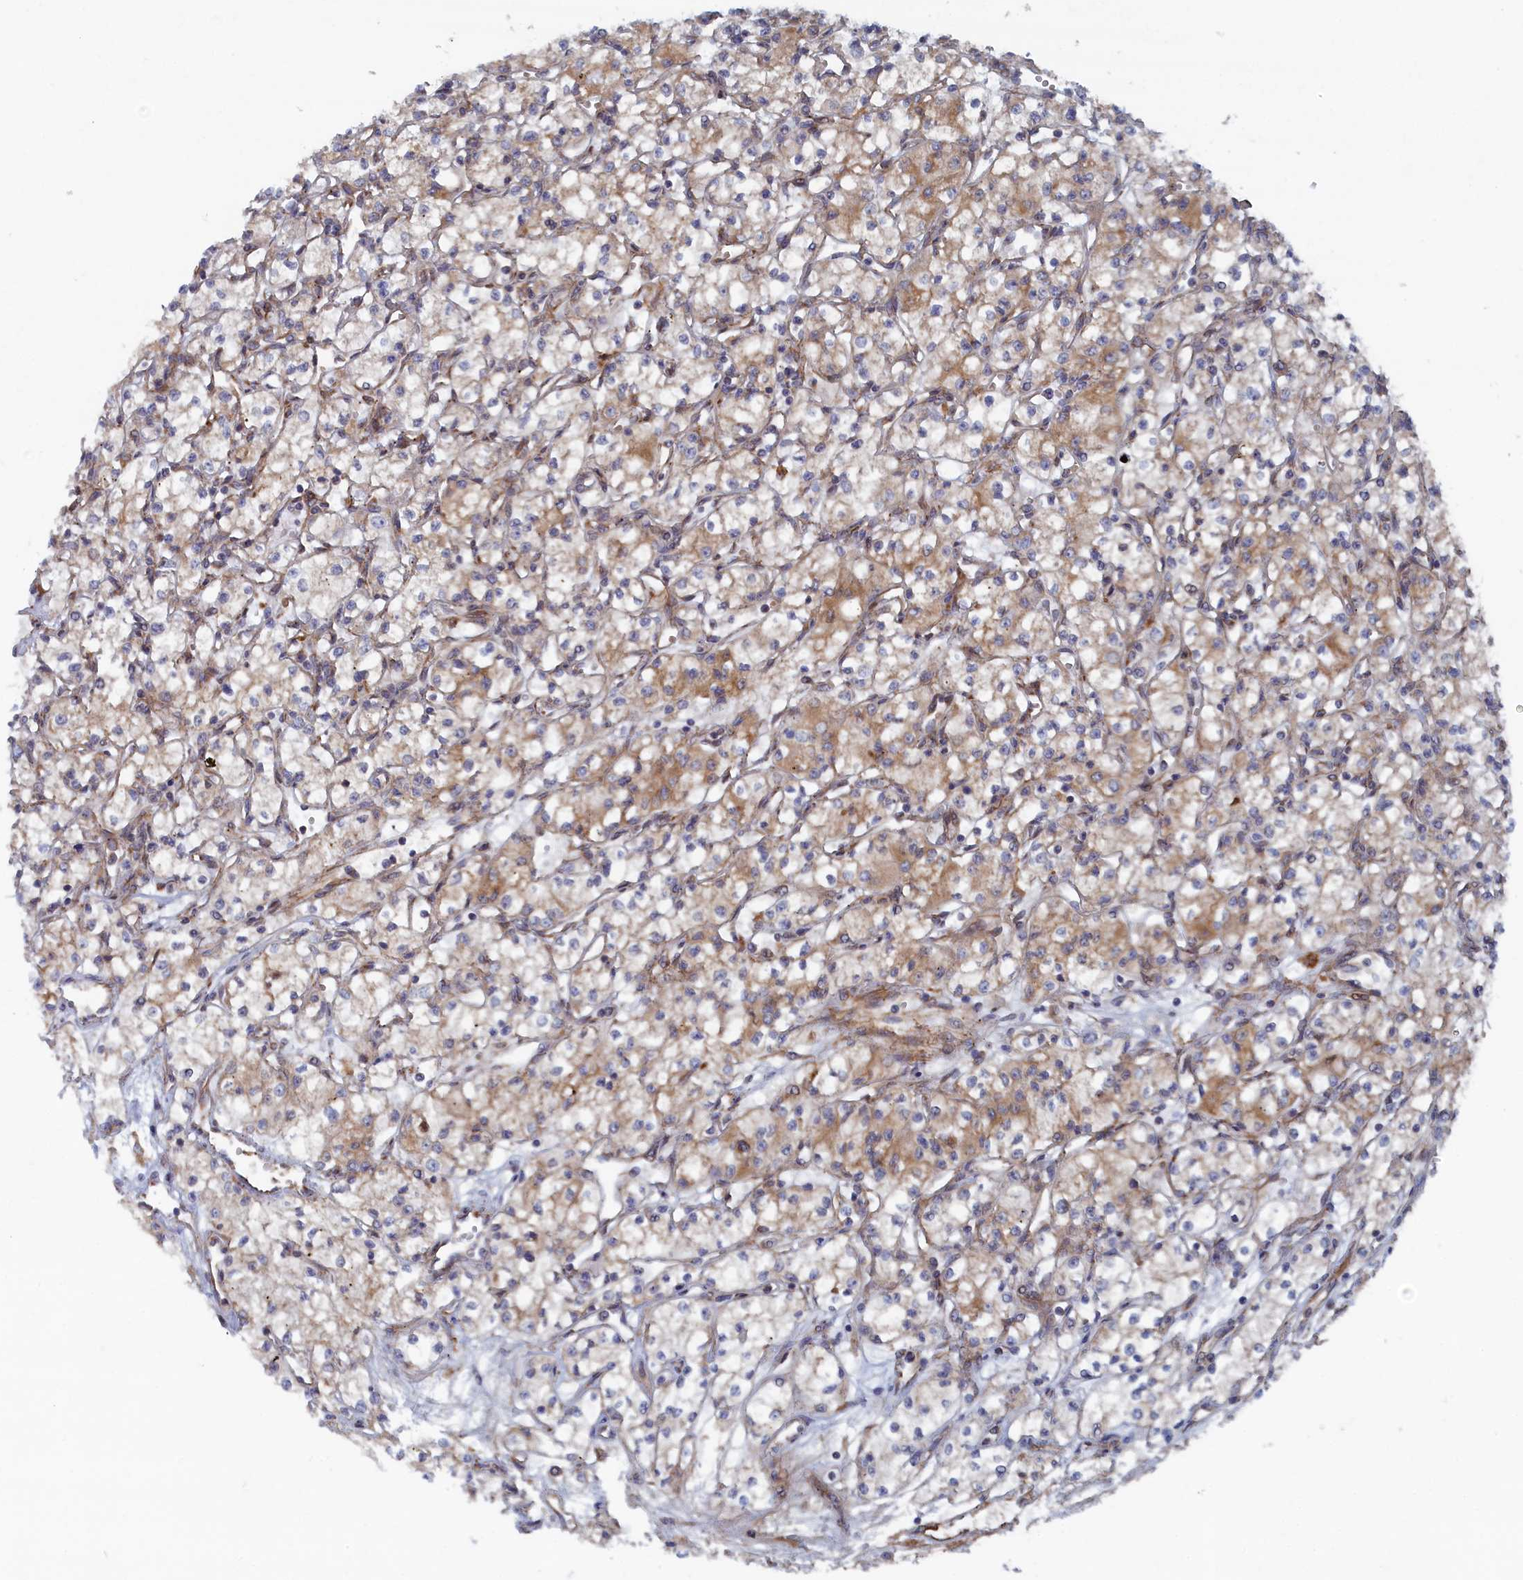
{"staining": {"intensity": "weak", "quantity": "<25%", "location": "cytoplasmic/membranous"}, "tissue": "renal cancer", "cell_type": "Tumor cells", "image_type": "cancer", "snomed": [{"axis": "morphology", "description": "Adenocarcinoma, NOS"}, {"axis": "topography", "description": "Kidney"}], "caption": "Immunohistochemical staining of adenocarcinoma (renal) shows no significant expression in tumor cells. (Brightfield microscopy of DAB immunohistochemistry (IHC) at high magnification).", "gene": "TMEM196", "patient": {"sex": "male", "age": 59}}